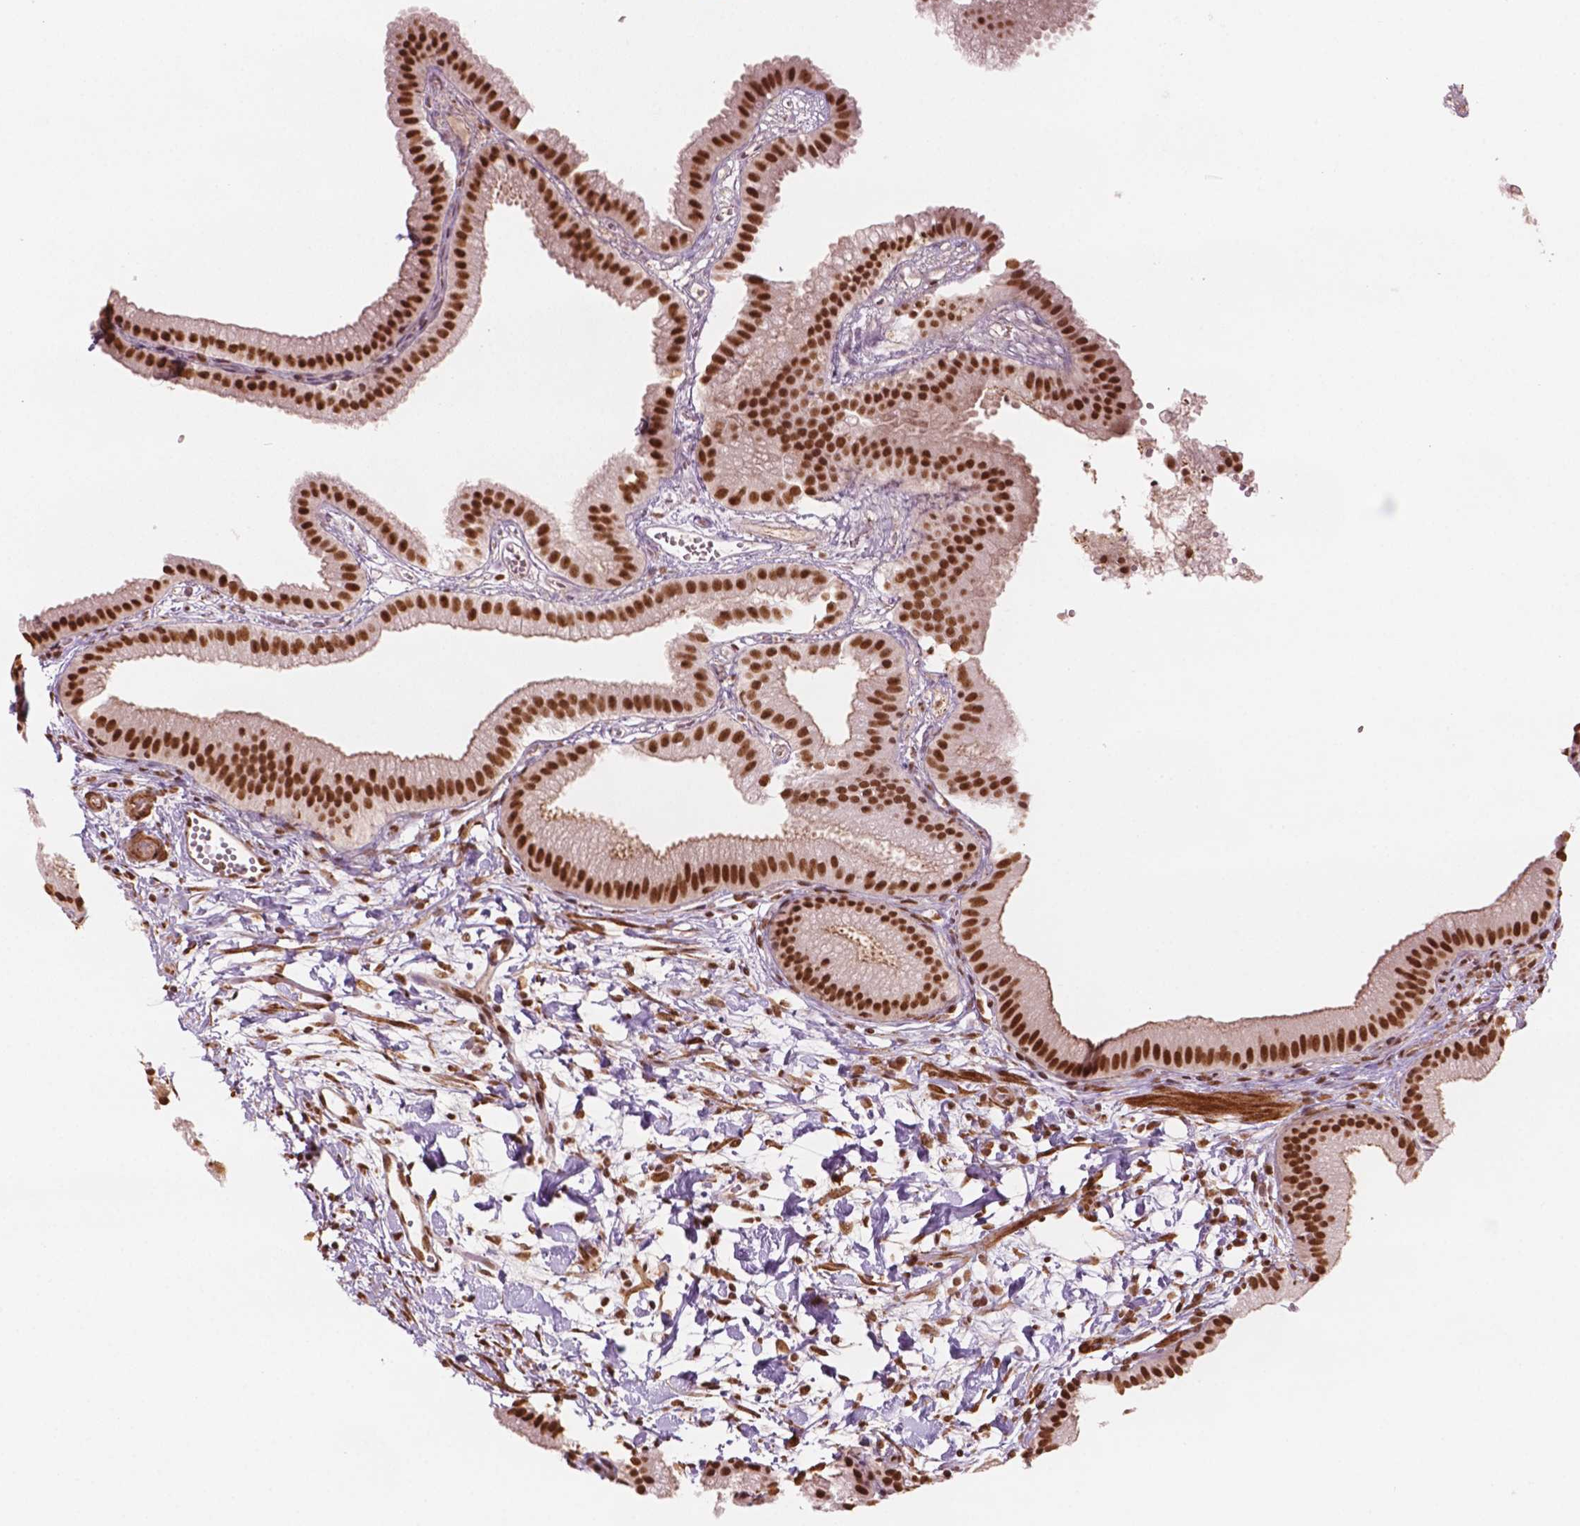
{"staining": {"intensity": "strong", "quantity": ">75%", "location": "nuclear"}, "tissue": "gallbladder", "cell_type": "Glandular cells", "image_type": "normal", "snomed": [{"axis": "morphology", "description": "Normal tissue, NOS"}, {"axis": "topography", "description": "Gallbladder"}], "caption": "This micrograph reveals IHC staining of unremarkable gallbladder, with high strong nuclear expression in about >75% of glandular cells.", "gene": "GTF3C5", "patient": {"sex": "female", "age": 63}}